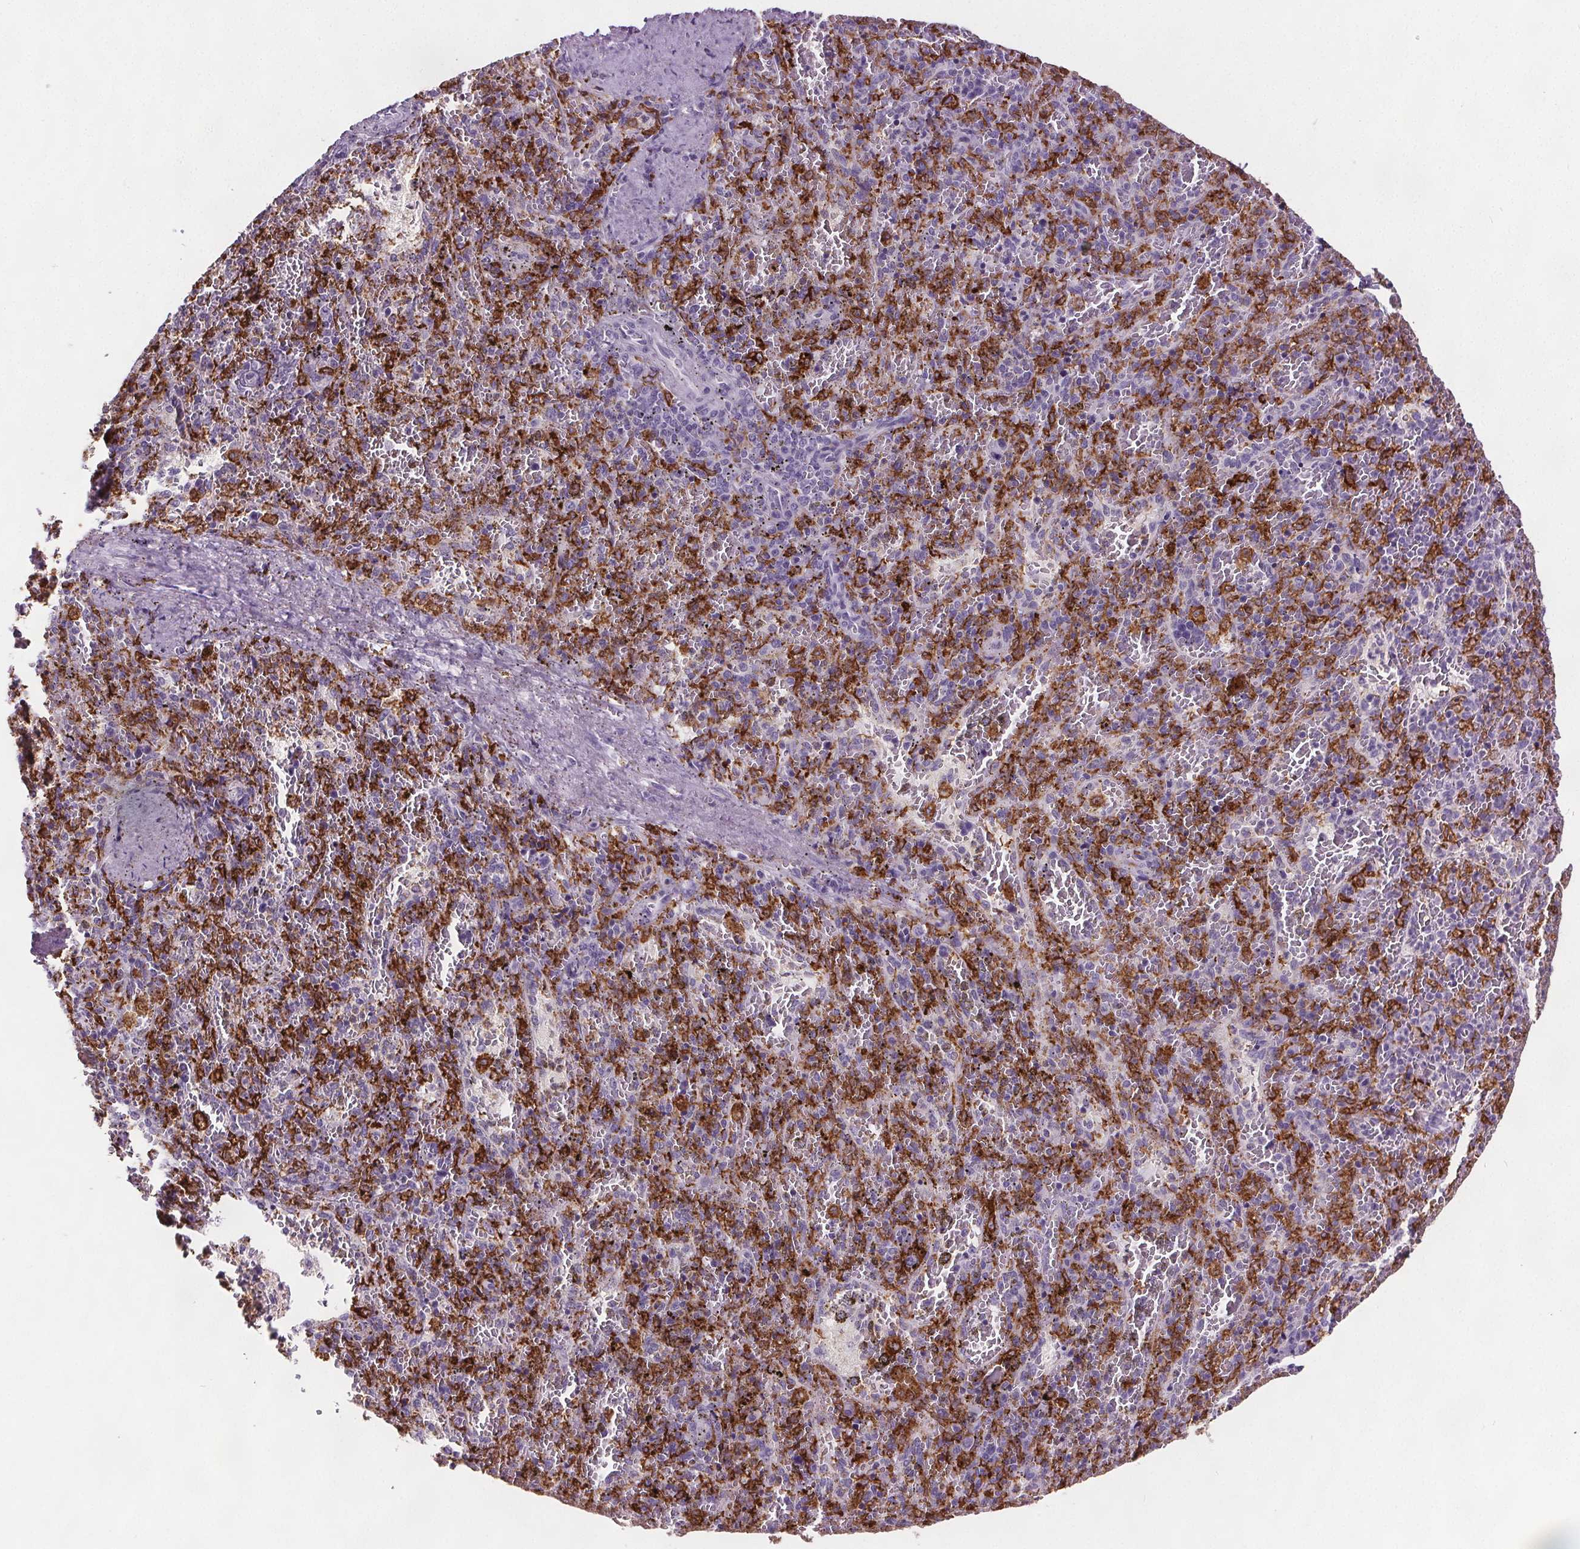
{"staining": {"intensity": "strong", "quantity": "25%-75%", "location": "cytoplasmic/membranous"}, "tissue": "spleen", "cell_type": "Cells in red pulp", "image_type": "normal", "snomed": [{"axis": "morphology", "description": "Normal tissue, NOS"}, {"axis": "topography", "description": "Spleen"}], "caption": "IHC micrograph of benign spleen: human spleen stained using immunohistochemistry (IHC) reveals high levels of strong protein expression localized specifically in the cytoplasmic/membranous of cells in red pulp, appearing as a cytoplasmic/membranous brown color.", "gene": "CD5L", "patient": {"sex": "female", "age": 50}}